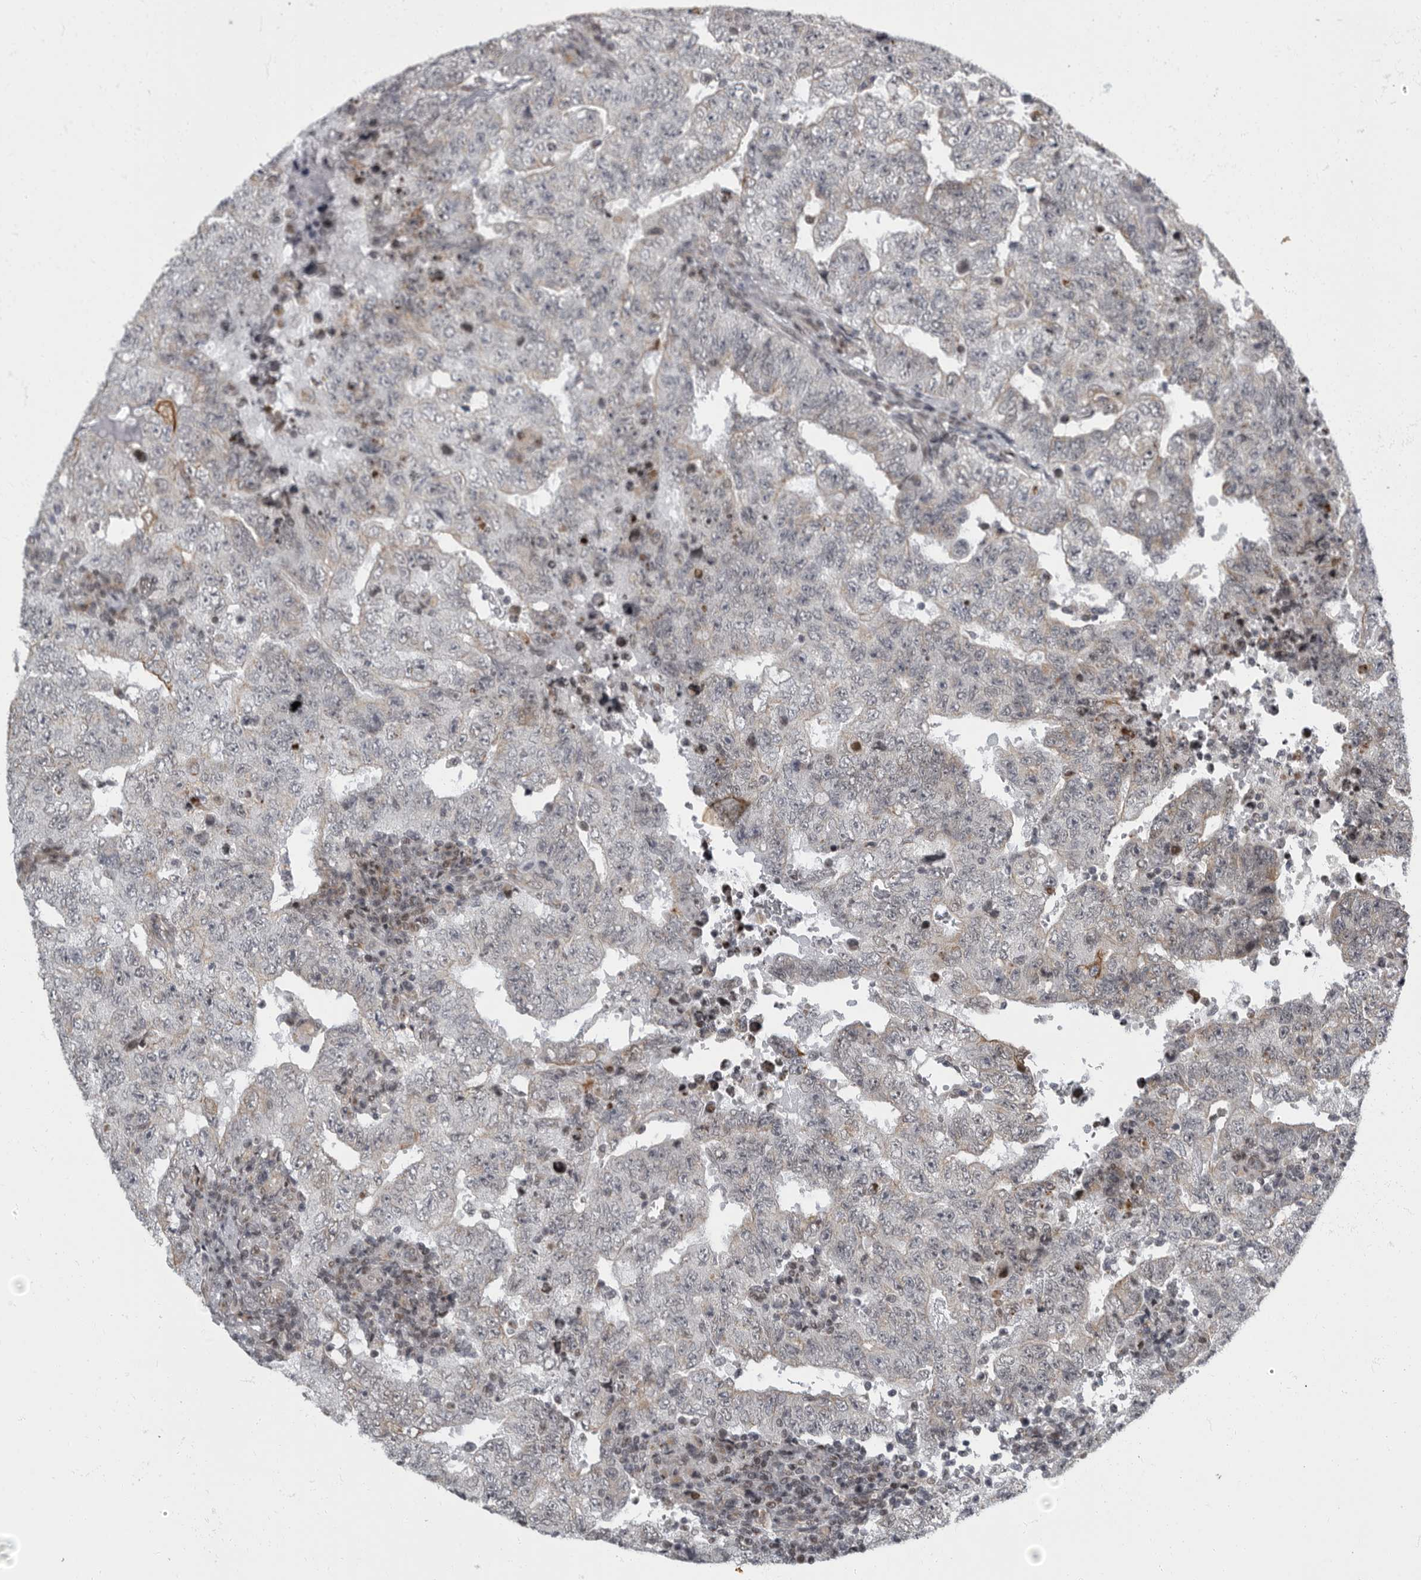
{"staining": {"intensity": "weak", "quantity": "<25%", "location": "cytoplasmic/membranous"}, "tissue": "testis cancer", "cell_type": "Tumor cells", "image_type": "cancer", "snomed": [{"axis": "morphology", "description": "Carcinoma, Embryonal, NOS"}, {"axis": "topography", "description": "Testis"}], "caption": "Testis cancer was stained to show a protein in brown. There is no significant positivity in tumor cells.", "gene": "EVI5", "patient": {"sex": "male", "age": 26}}